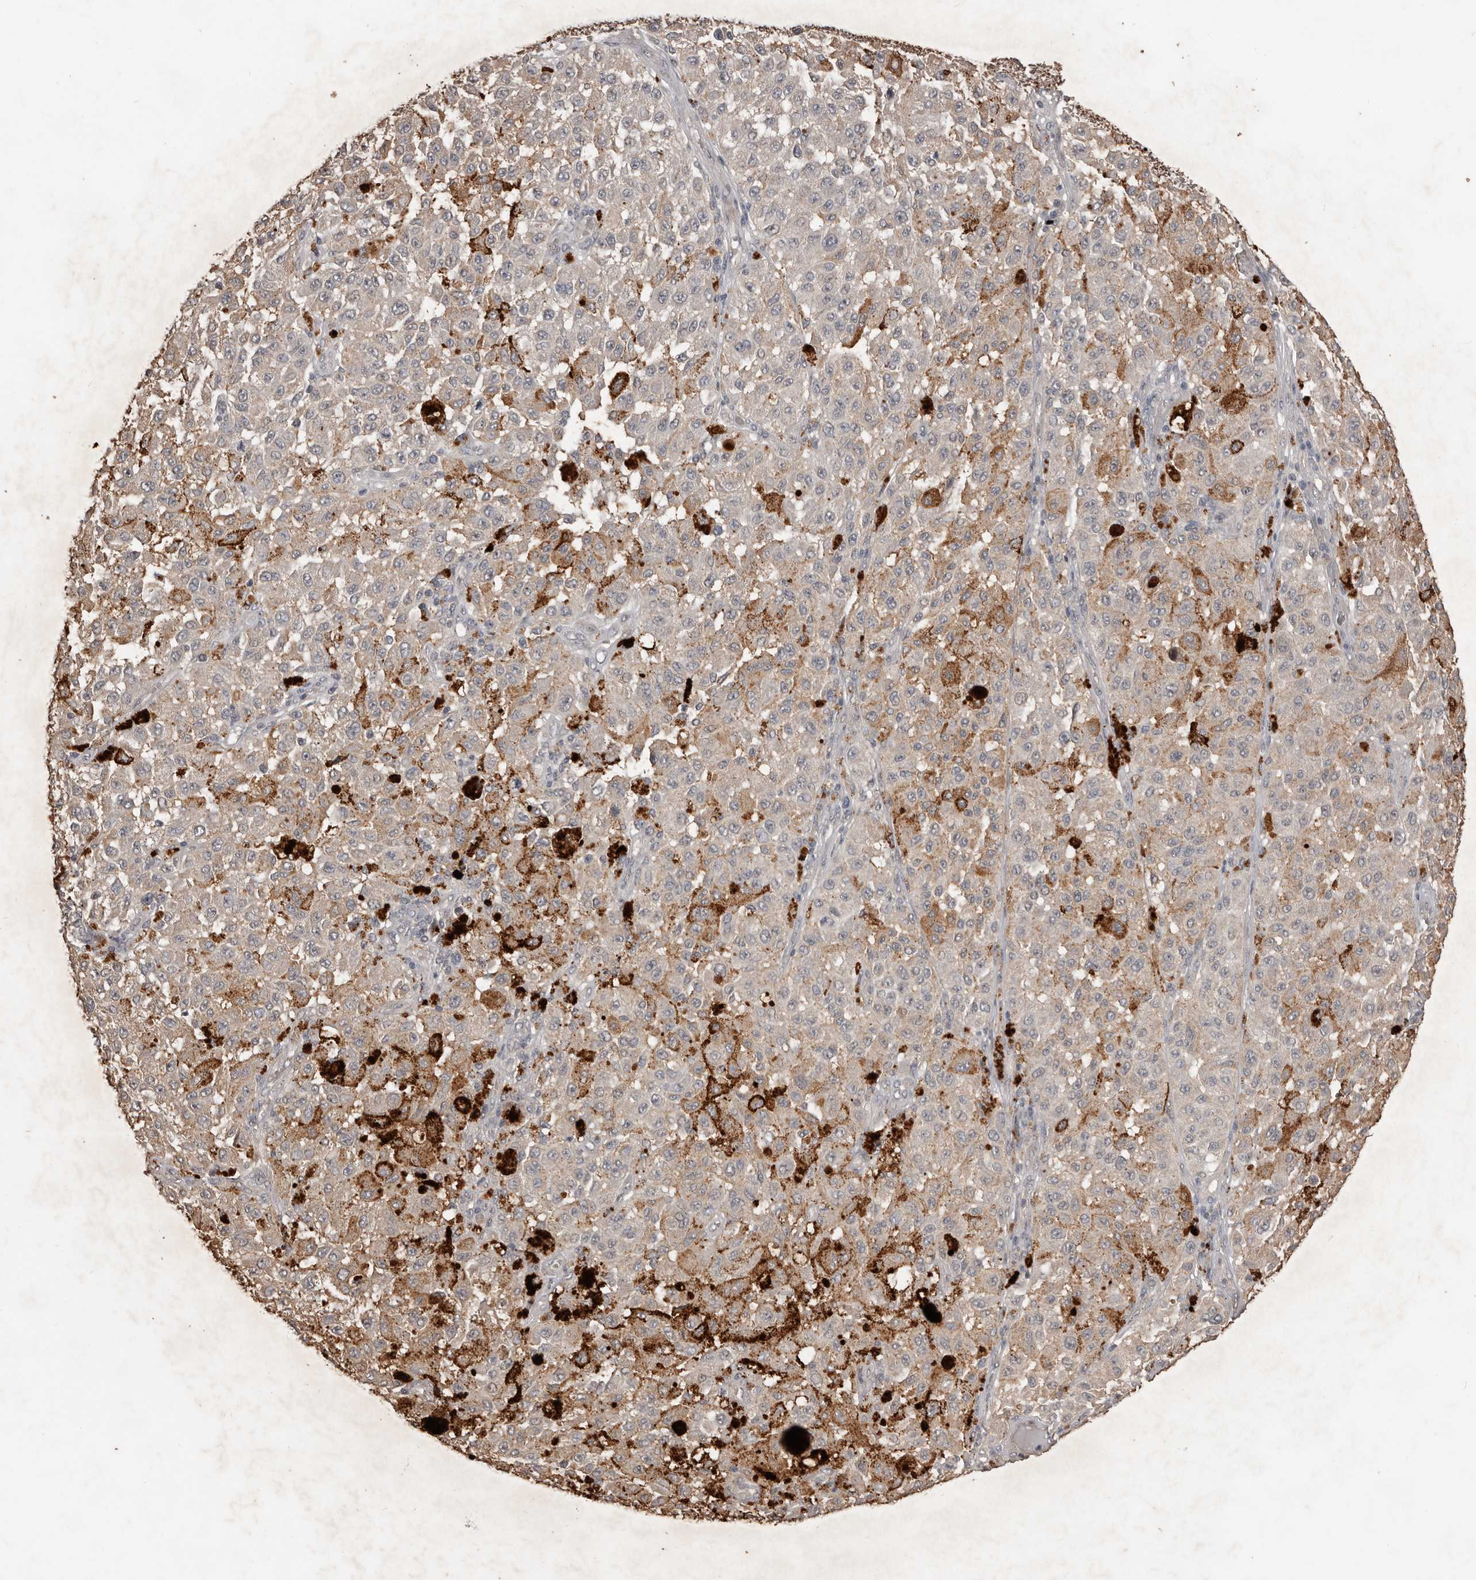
{"staining": {"intensity": "weak", "quantity": "<25%", "location": "cytoplasmic/membranous"}, "tissue": "melanoma", "cell_type": "Tumor cells", "image_type": "cancer", "snomed": [{"axis": "morphology", "description": "Malignant melanoma, NOS"}, {"axis": "topography", "description": "Skin"}], "caption": "IHC photomicrograph of human malignant melanoma stained for a protein (brown), which shows no expression in tumor cells. The staining was performed using DAB to visualize the protein expression in brown, while the nuclei were stained in blue with hematoxylin (Magnification: 20x).", "gene": "BAMBI", "patient": {"sex": "female", "age": 64}}